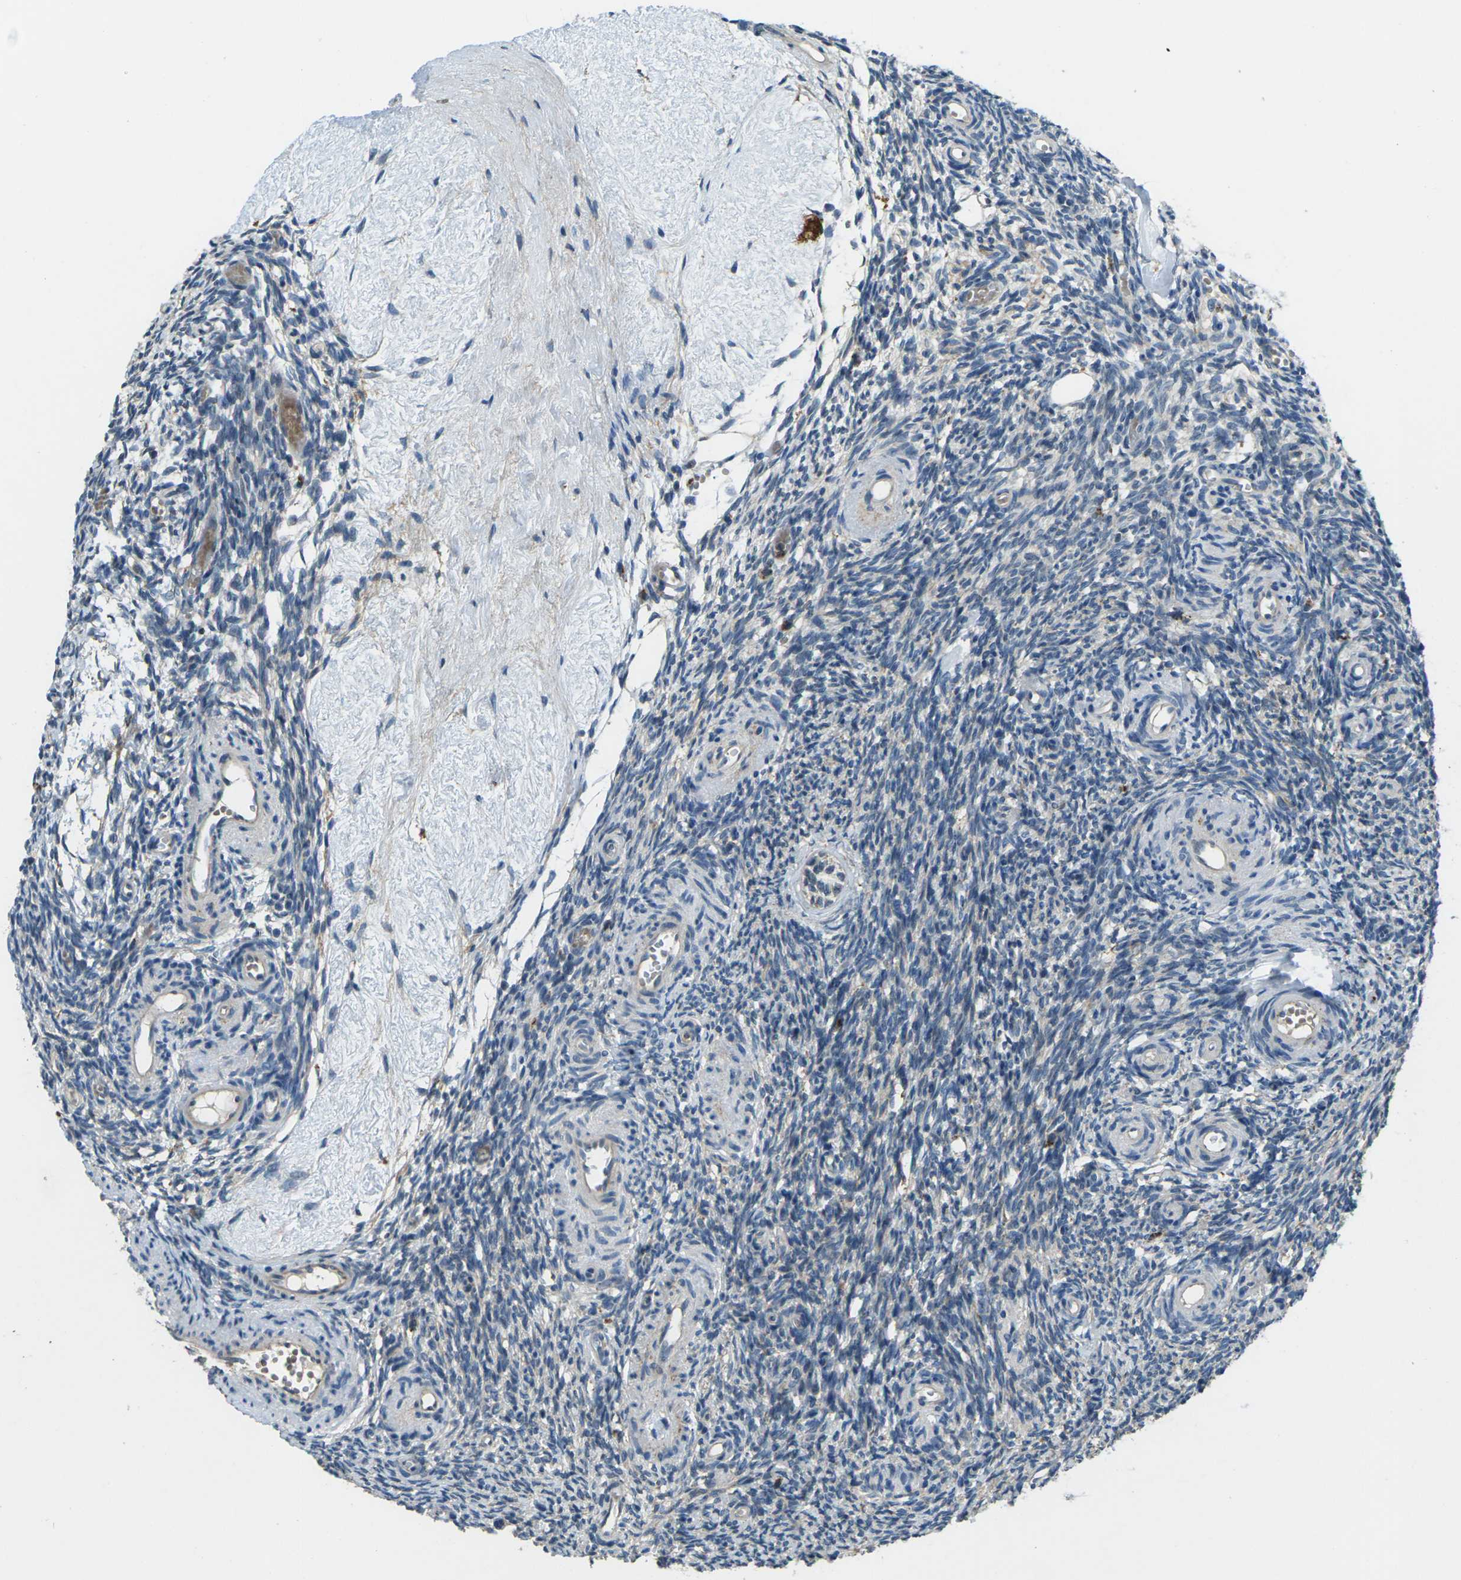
{"staining": {"intensity": "weak", "quantity": "25%-75%", "location": "cytoplasmic/membranous"}, "tissue": "ovary", "cell_type": "Follicle cells", "image_type": "normal", "snomed": [{"axis": "morphology", "description": "Normal tissue, NOS"}, {"axis": "topography", "description": "Ovary"}], "caption": "Follicle cells demonstrate weak cytoplasmic/membranous staining in about 25%-75% of cells in normal ovary.", "gene": "SLC31A2", "patient": {"sex": "female", "age": 35}}